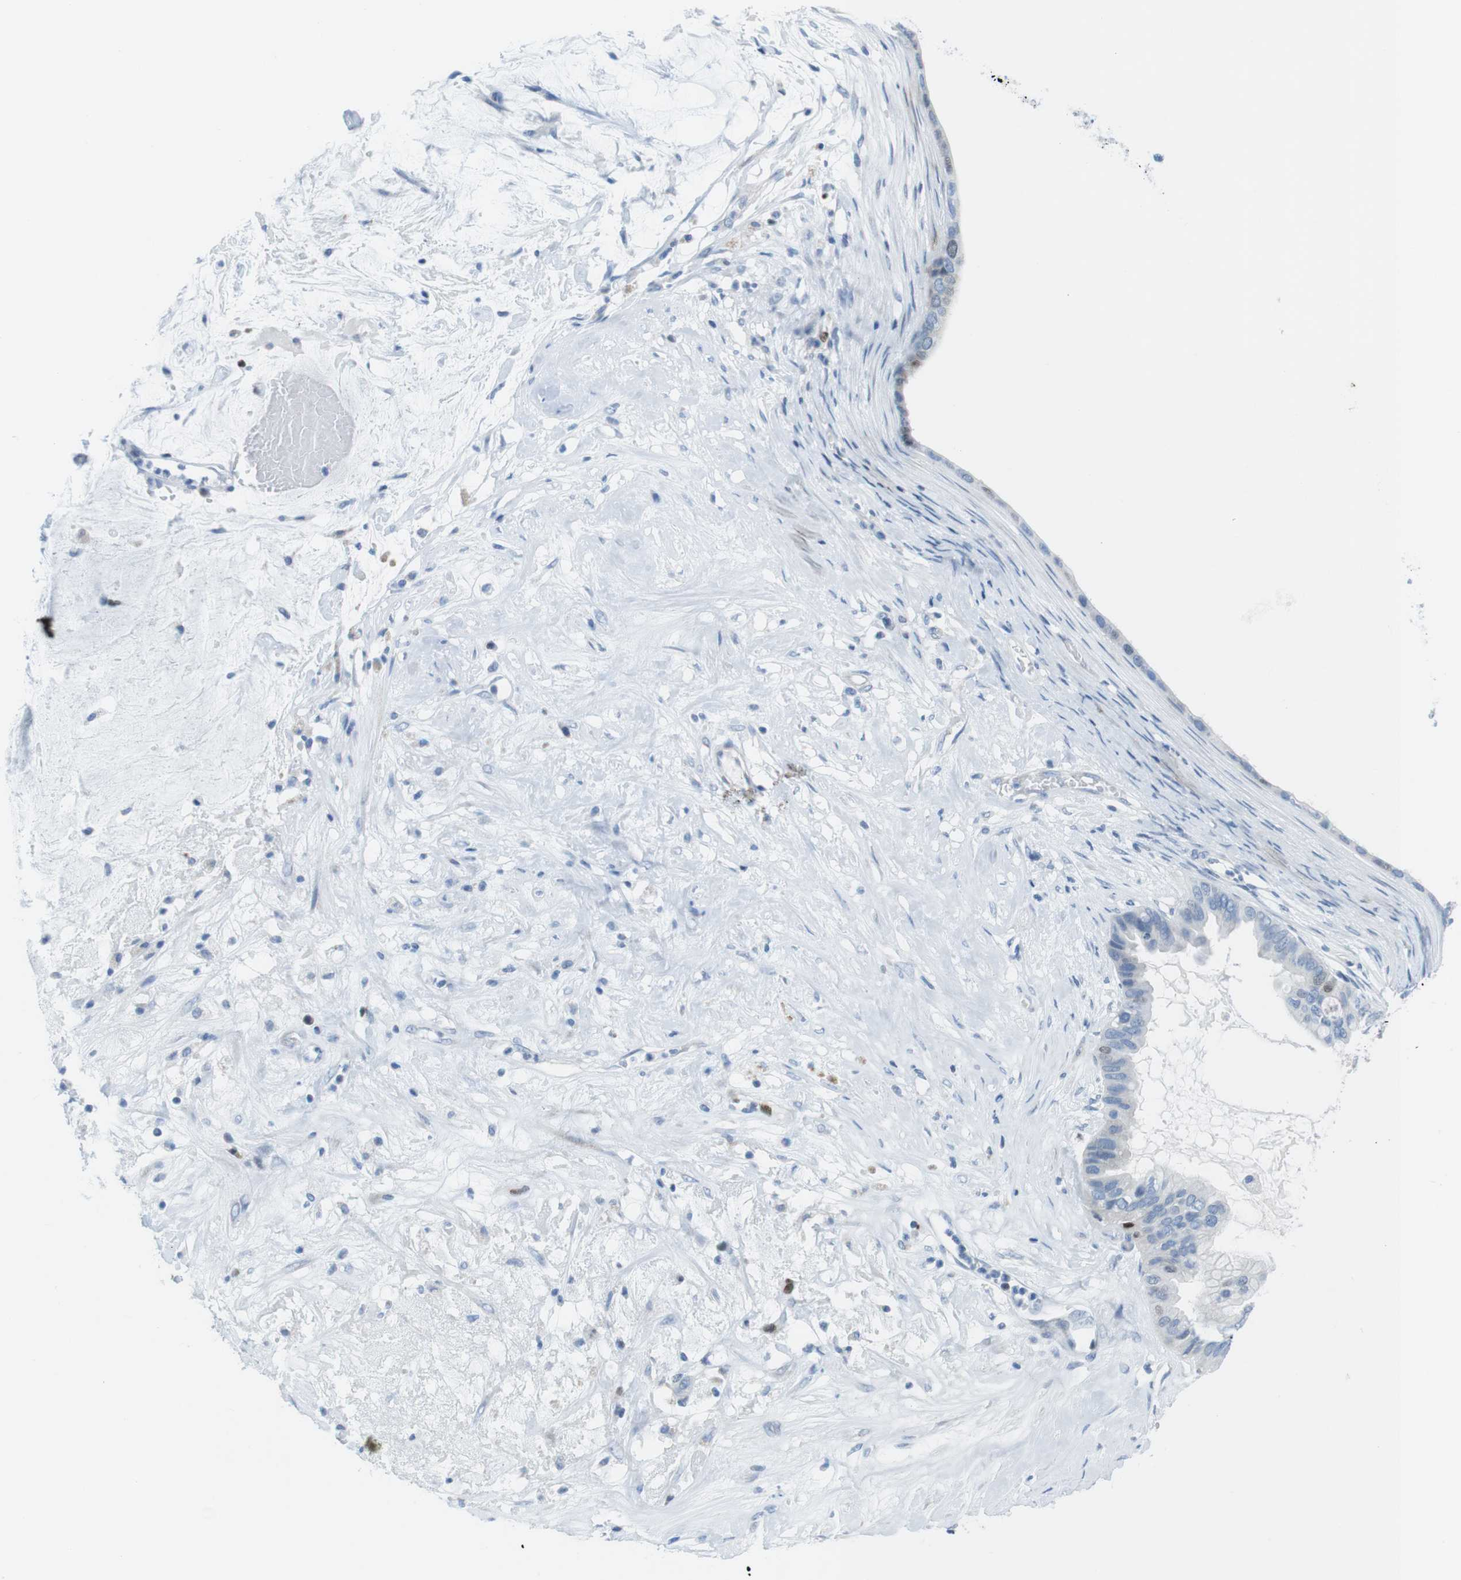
{"staining": {"intensity": "weak", "quantity": "<25%", "location": "nuclear"}, "tissue": "ovarian cancer", "cell_type": "Tumor cells", "image_type": "cancer", "snomed": [{"axis": "morphology", "description": "Cystadenocarcinoma, mucinous, NOS"}, {"axis": "topography", "description": "Ovary"}], "caption": "A high-resolution histopathology image shows immunohistochemistry (IHC) staining of ovarian mucinous cystadenocarcinoma, which exhibits no significant expression in tumor cells.", "gene": "CHAF1A", "patient": {"sex": "female", "age": 80}}